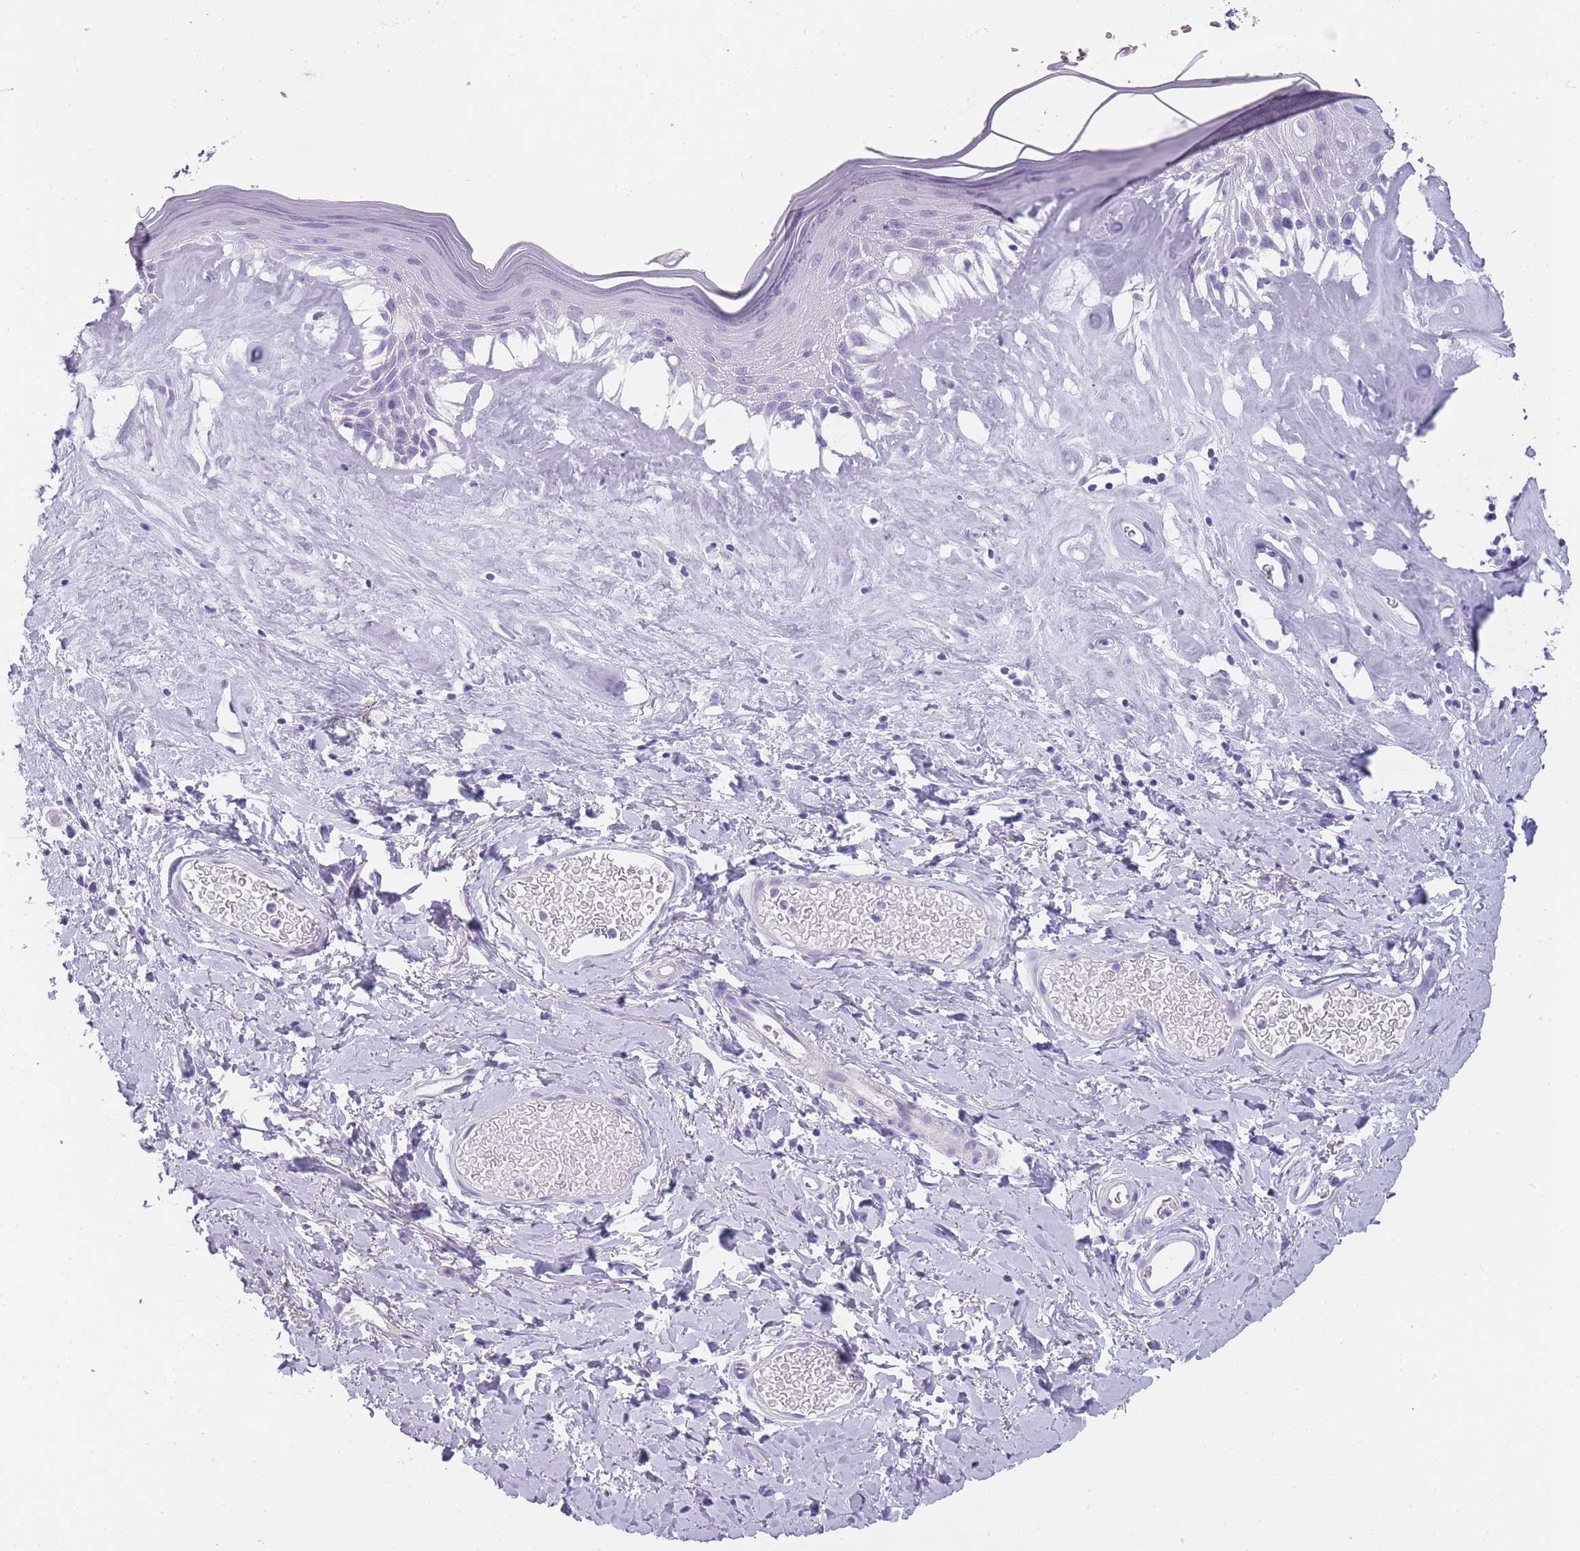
{"staining": {"intensity": "negative", "quantity": "none", "location": "none"}, "tissue": "skin", "cell_type": "Epidermal cells", "image_type": "normal", "snomed": [{"axis": "morphology", "description": "Normal tissue, NOS"}, {"axis": "morphology", "description": "Inflammation, NOS"}, {"axis": "topography", "description": "Vulva"}], "caption": "Micrograph shows no significant protein positivity in epidermal cells of unremarkable skin. The staining was performed using DAB to visualize the protein expression in brown, while the nuclei were stained in blue with hematoxylin (Magnification: 20x).", "gene": "TCP11X1", "patient": {"sex": "female", "age": 86}}